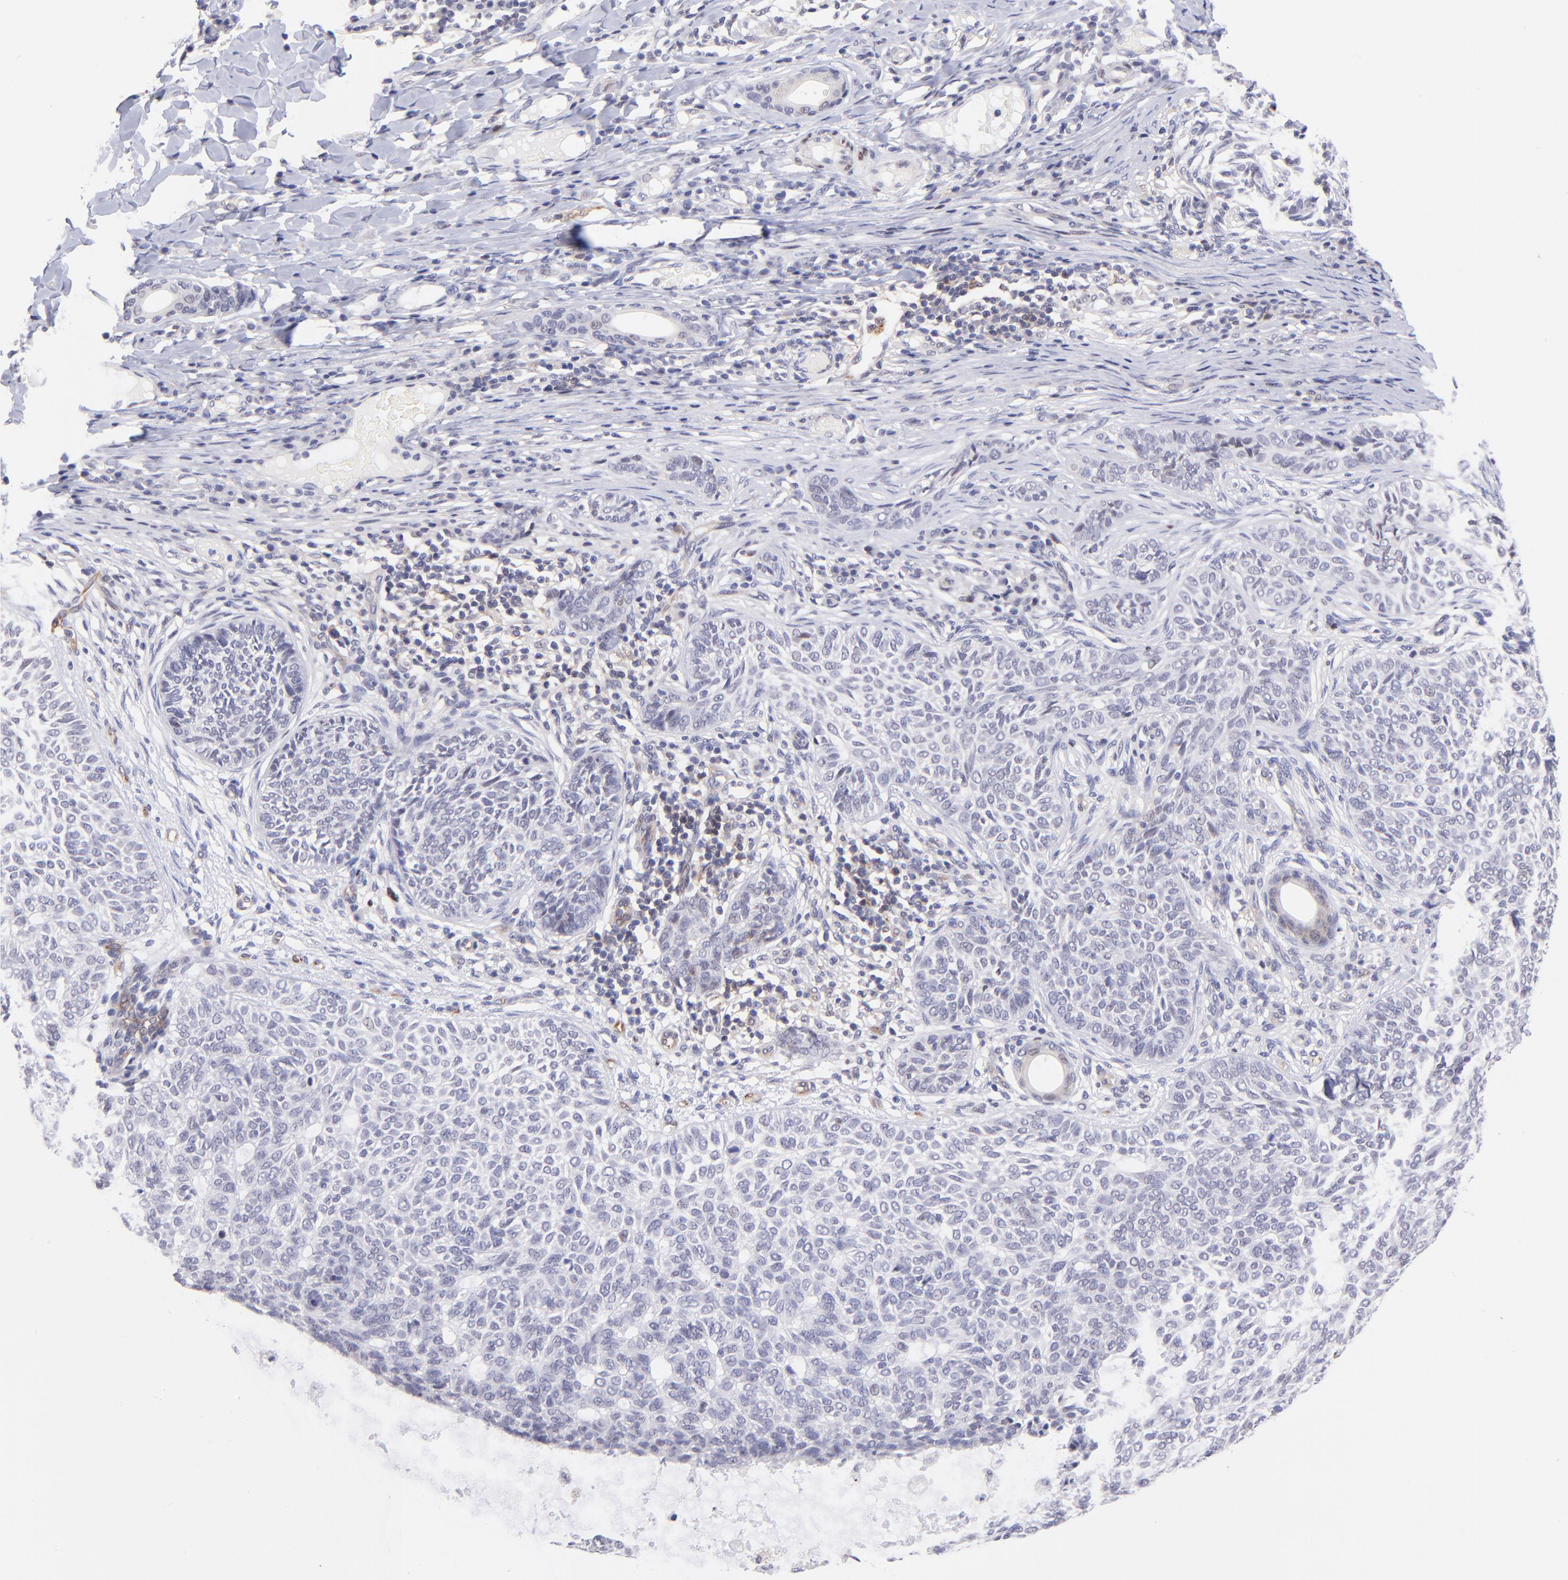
{"staining": {"intensity": "negative", "quantity": "none", "location": "none"}, "tissue": "skin cancer", "cell_type": "Tumor cells", "image_type": "cancer", "snomed": [{"axis": "morphology", "description": "Basal cell carcinoma"}, {"axis": "topography", "description": "Skin"}], "caption": "High power microscopy histopathology image of an IHC micrograph of skin basal cell carcinoma, revealing no significant positivity in tumor cells.", "gene": "SOX6", "patient": {"sex": "male", "age": 87}}